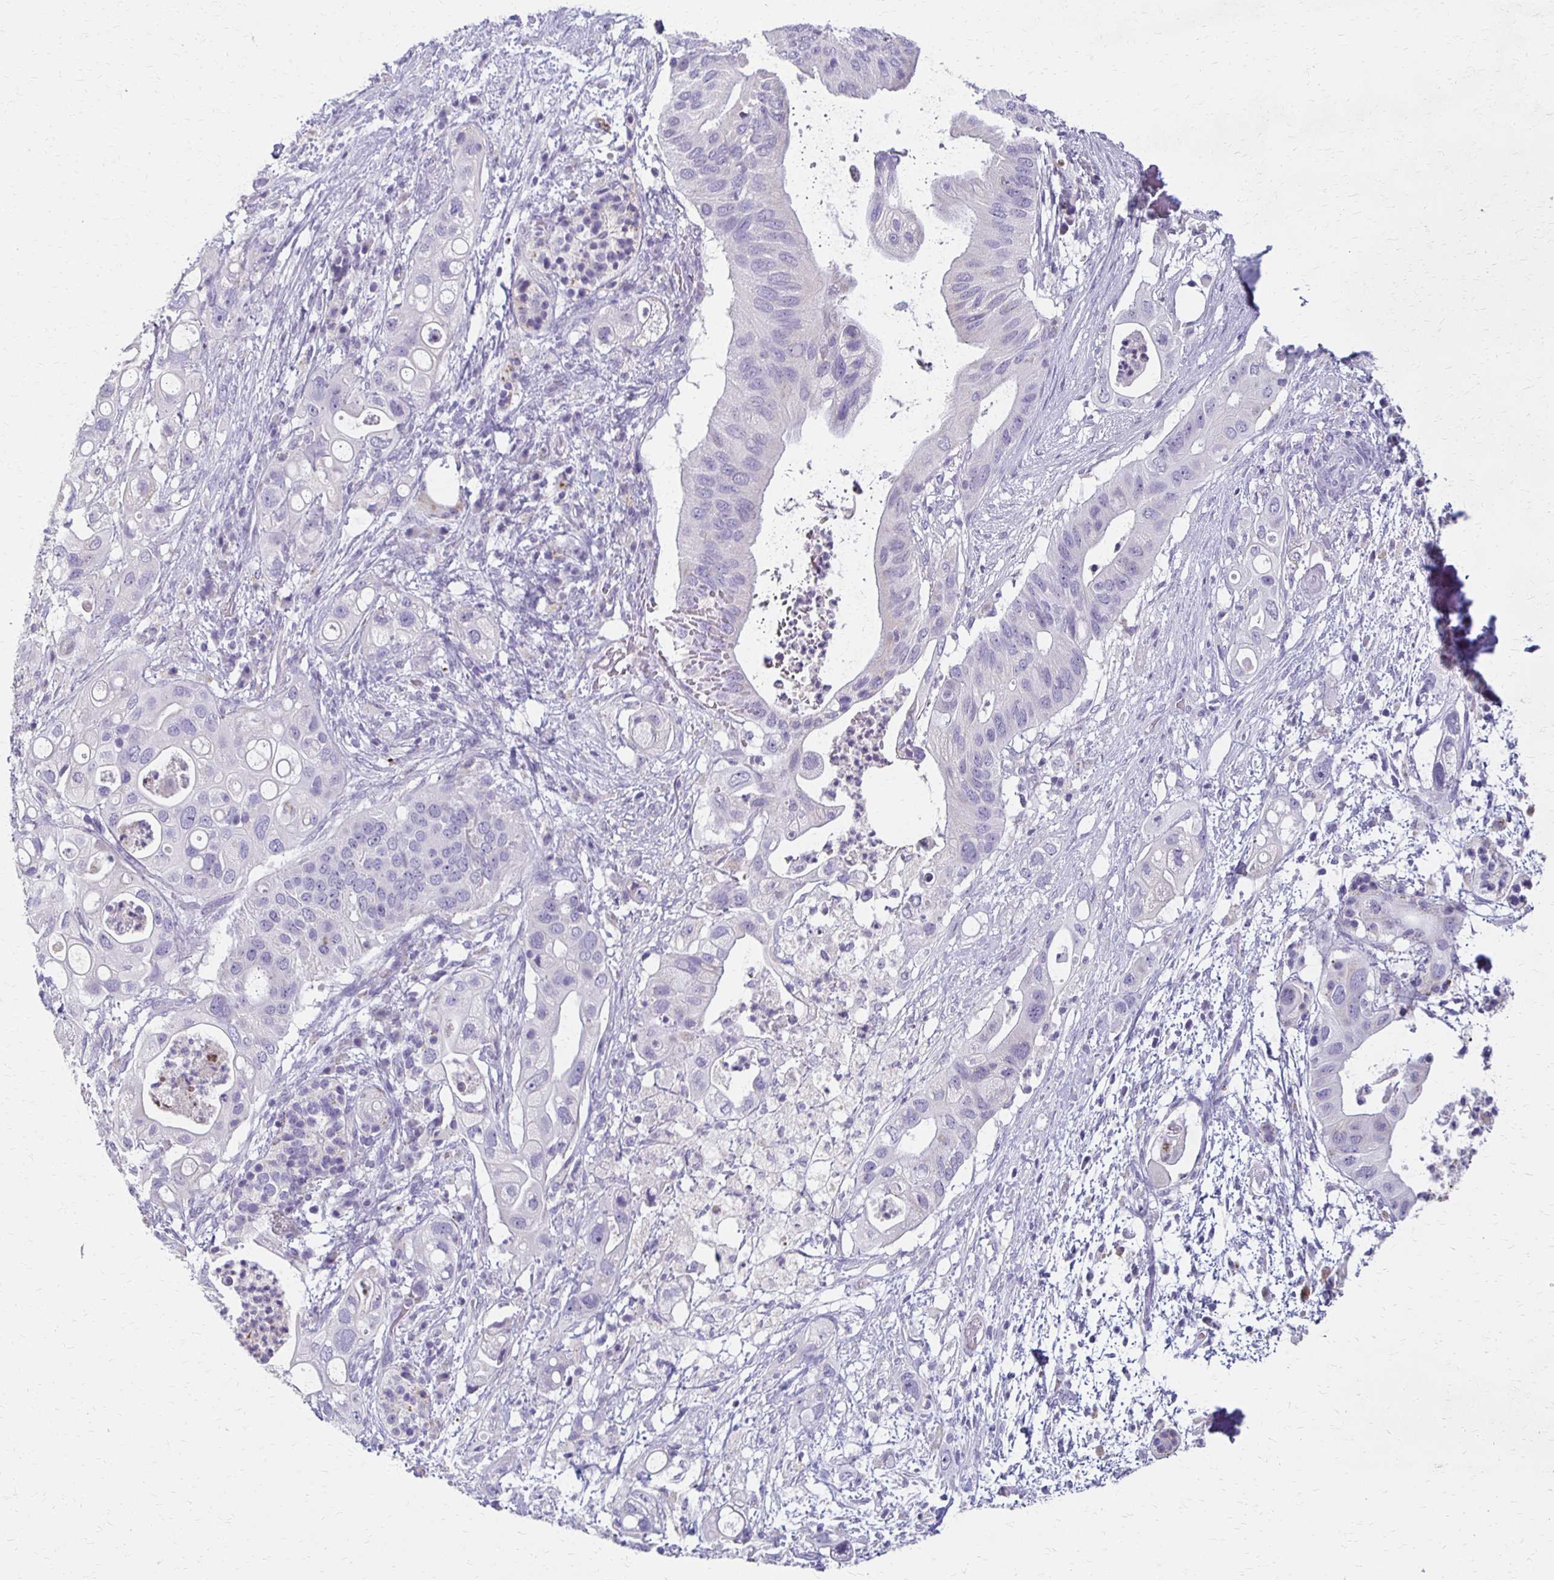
{"staining": {"intensity": "negative", "quantity": "none", "location": "none"}, "tissue": "pancreatic cancer", "cell_type": "Tumor cells", "image_type": "cancer", "snomed": [{"axis": "morphology", "description": "Adenocarcinoma, NOS"}, {"axis": "topography", "description": "Pancreas"}], "caption": "Tumor cells are negative for brown protein staining in adenocarcinoma (pancreatic).", "gene": "BBS12", "patient": {"sex": "female", "age": 72}}